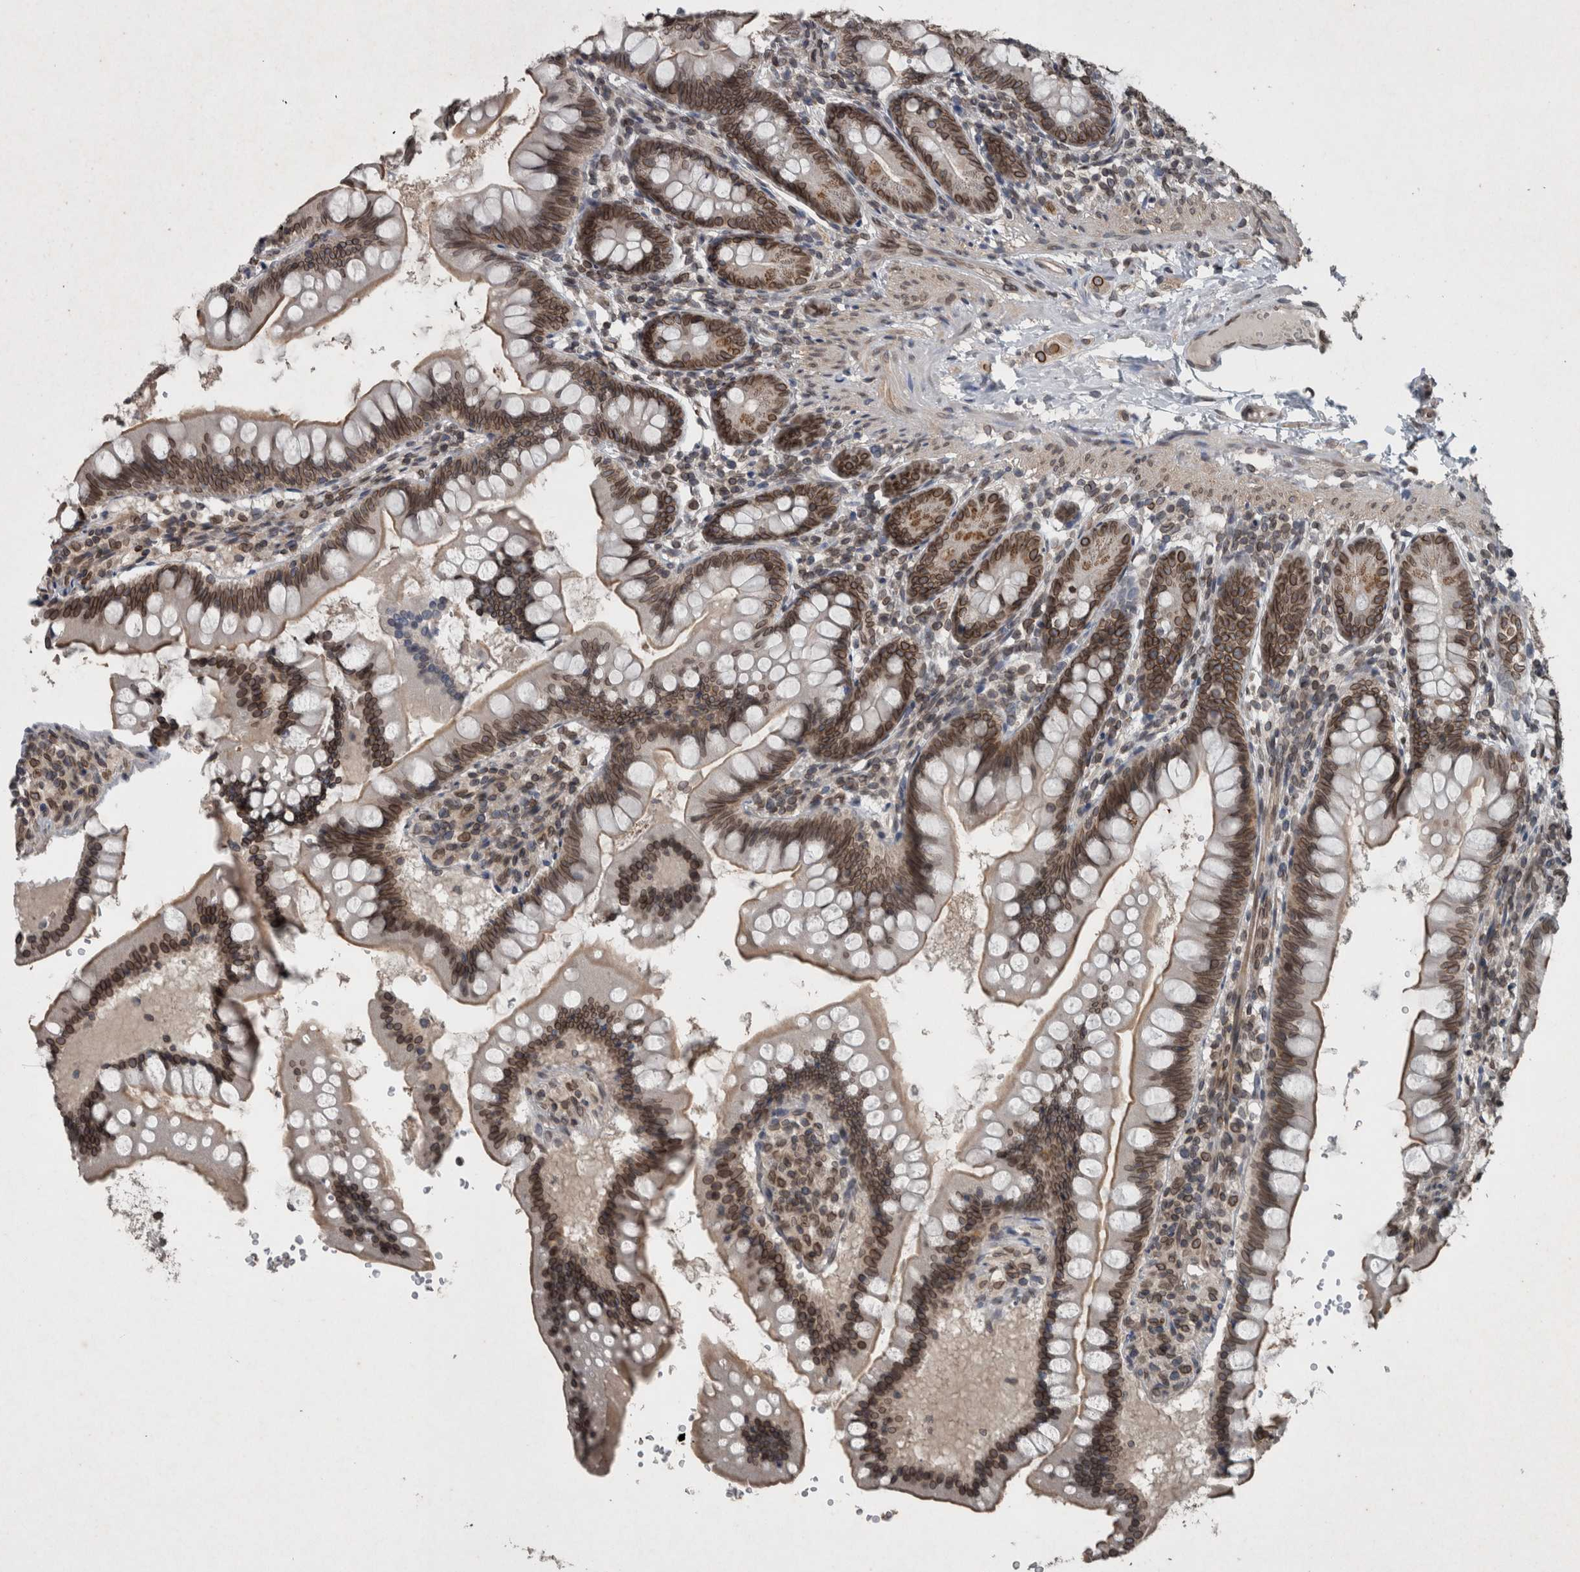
{"staining": {"intensity": "strong", "quantity": ">75%", "location": "cytoplasmic/membranous,nuclear"}, "tissue": "small intestine", "cell_type": "Glandular cells", "image_type": "normal", "snomed": [{"axis": "morphology", "description": "Normal tissue, NOS"}, {"axis": "topography", "description": "Small intestine"}], "caption": "IHC photomicrograph of normal small intestine stained for a protein (brown), which shows high levels of strong cytoplasmic/membranous,nuclear staining in about >75% of glandular cells.", "gene": "RANBP2", "patient": {"sex": "male", "age": 7}}